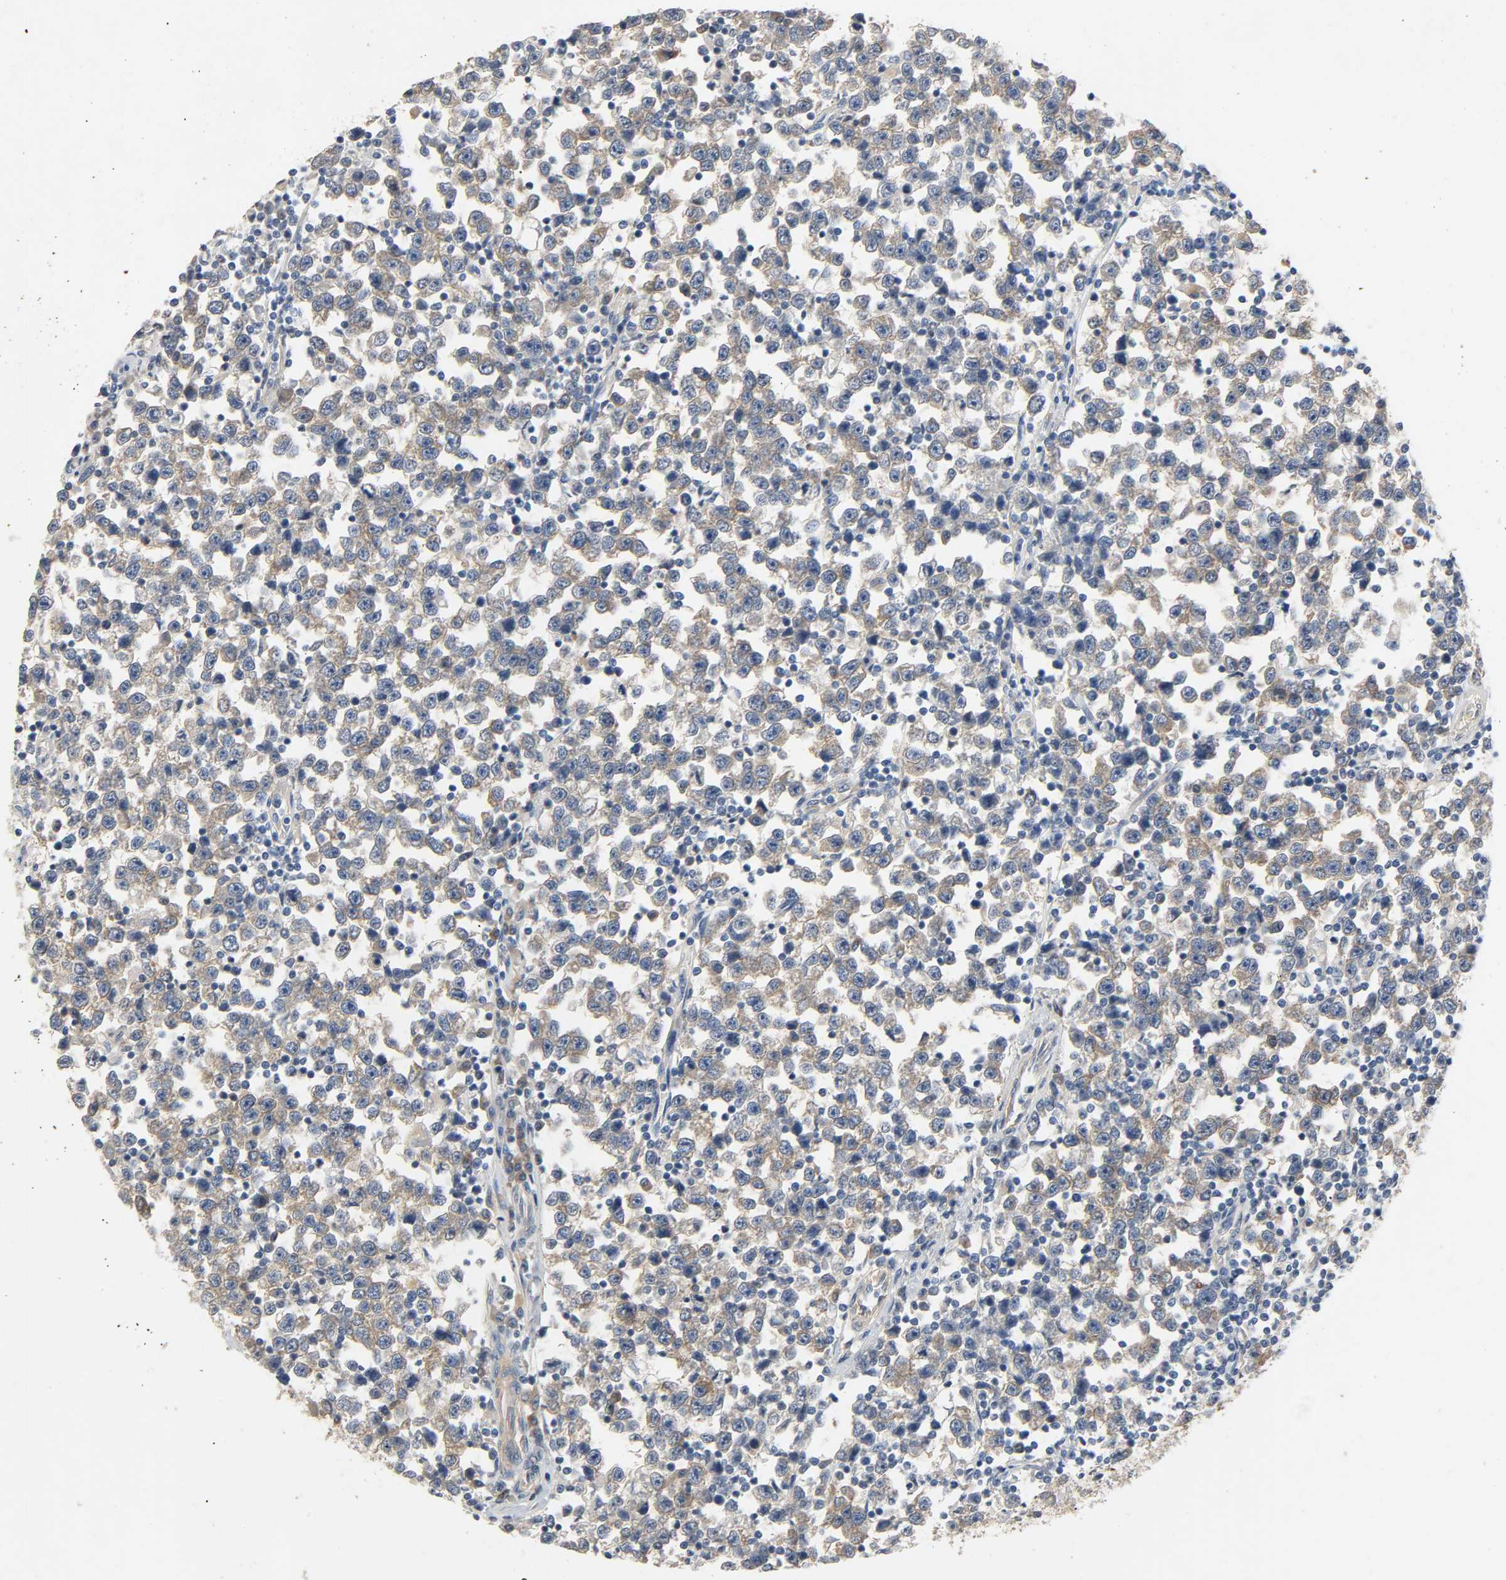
{"staining": {"intensity": "moderate", "quantity": ">75%", "location": "cytoplasmic/membranous"}, "tissue": "testis cancer", "cell_type": "Tumor cells", "image_type": "cancer", "snomed": [{"axis": "morphology", "description": "Seminoma, NOS"}, {"axis": "topography", "description": "Testis"}], "caption": "Immunohistochemical staining of testis cancer exhibits moderate cytoplasmic/membranous protein expression in about >75% of tumor cells.", "gene": "ARPC1A", "patient": {"sex": "male", "age": 43}}